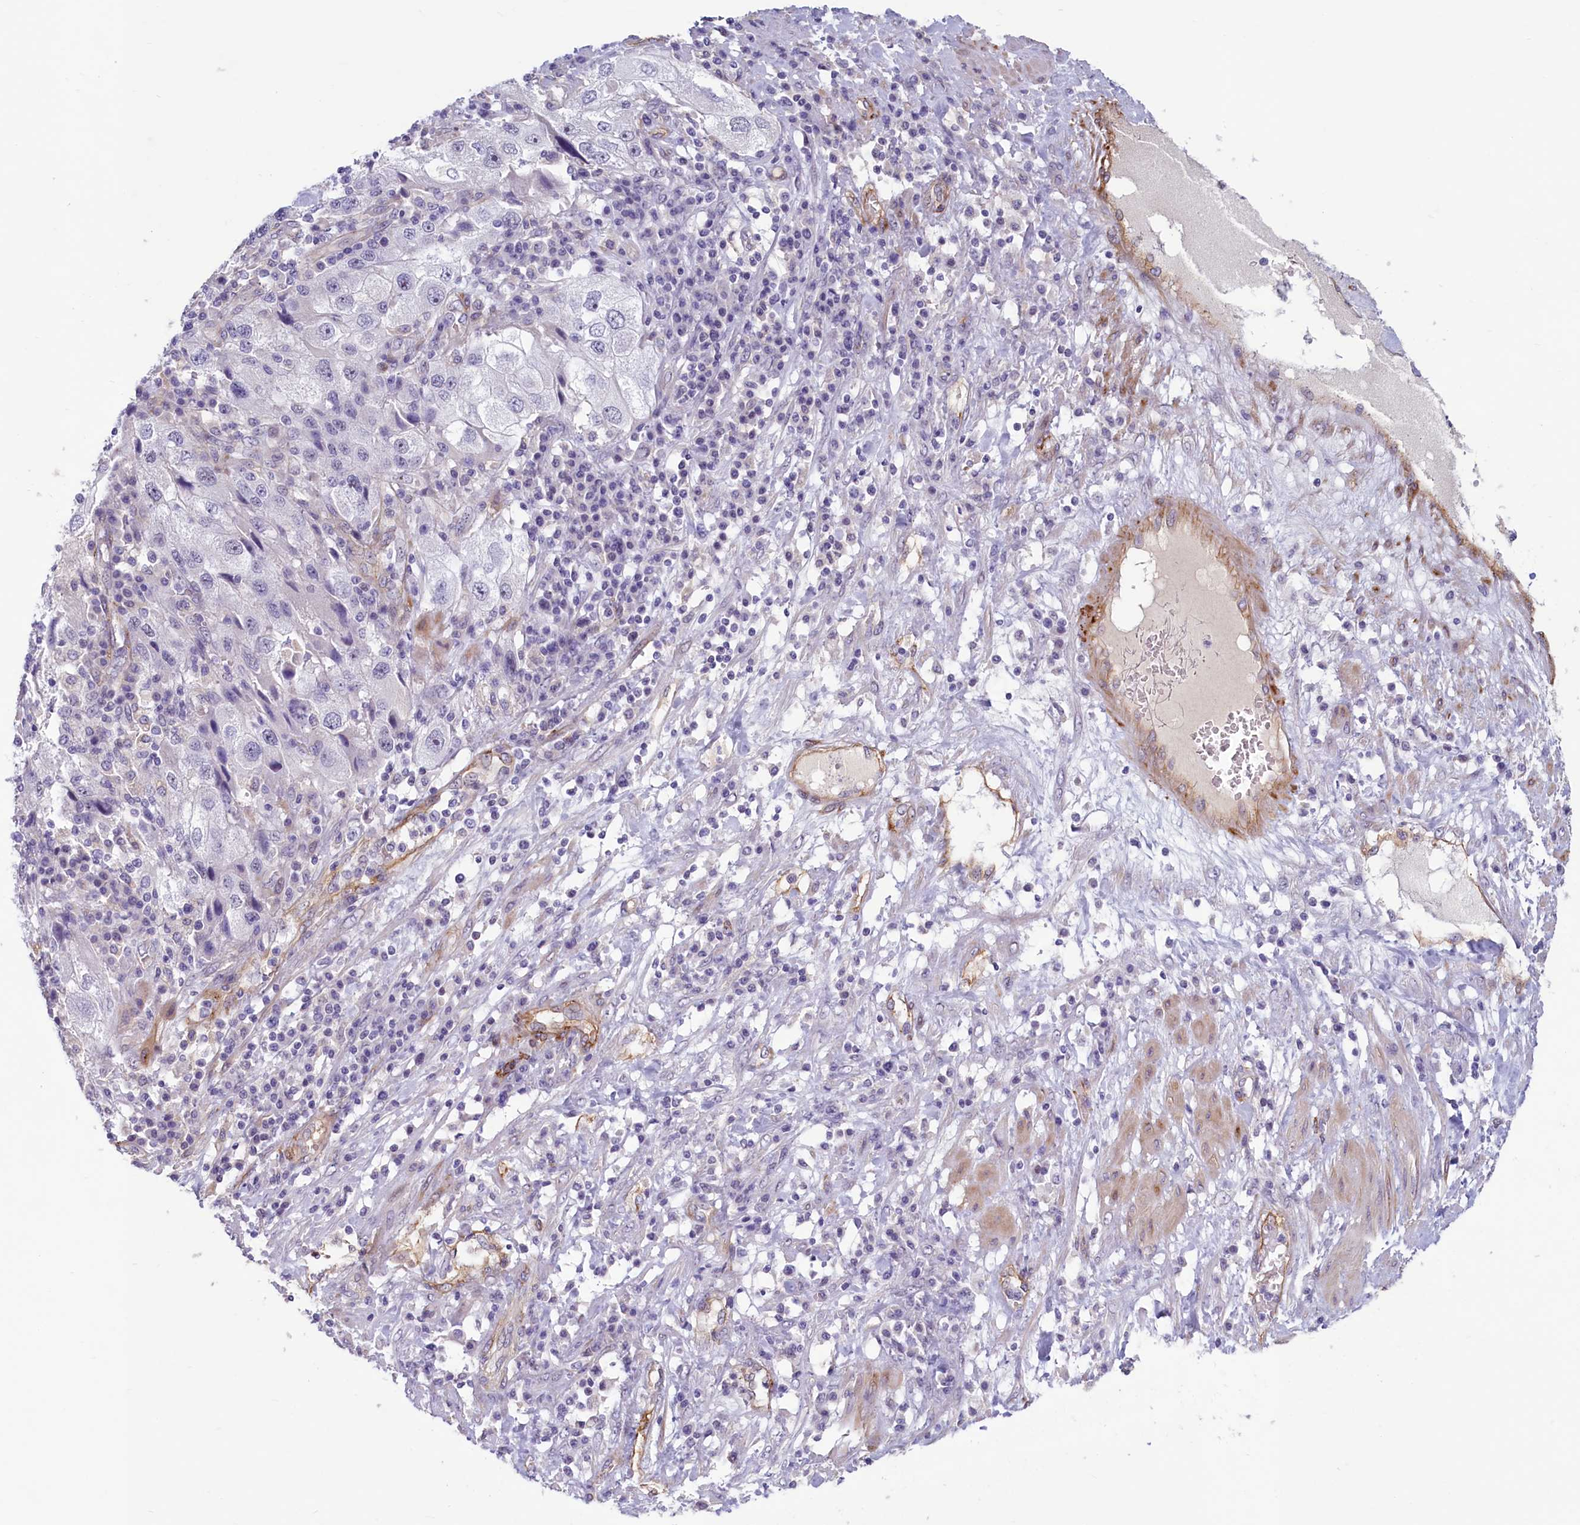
{"staining": {"intensity": "negative", "quantity": "none", "location": "none"}, "tissue": "endometrial cancer", "cell_type": "Tumor cells", "image_type": "cancer", "snomed": [{"axis": "morphology", "description": "Adenocarcinoma, NOS"}, {"axis": "topography", "description": "Endometrium"}], "caption": "This is an immunohistochemistry (IHC) histopathology image of endometrial cancer (adenocarcinoma). There is no staining in tumor cells.", "gene": "PROCR", "patient": {"sex": "female", "age": 49}}